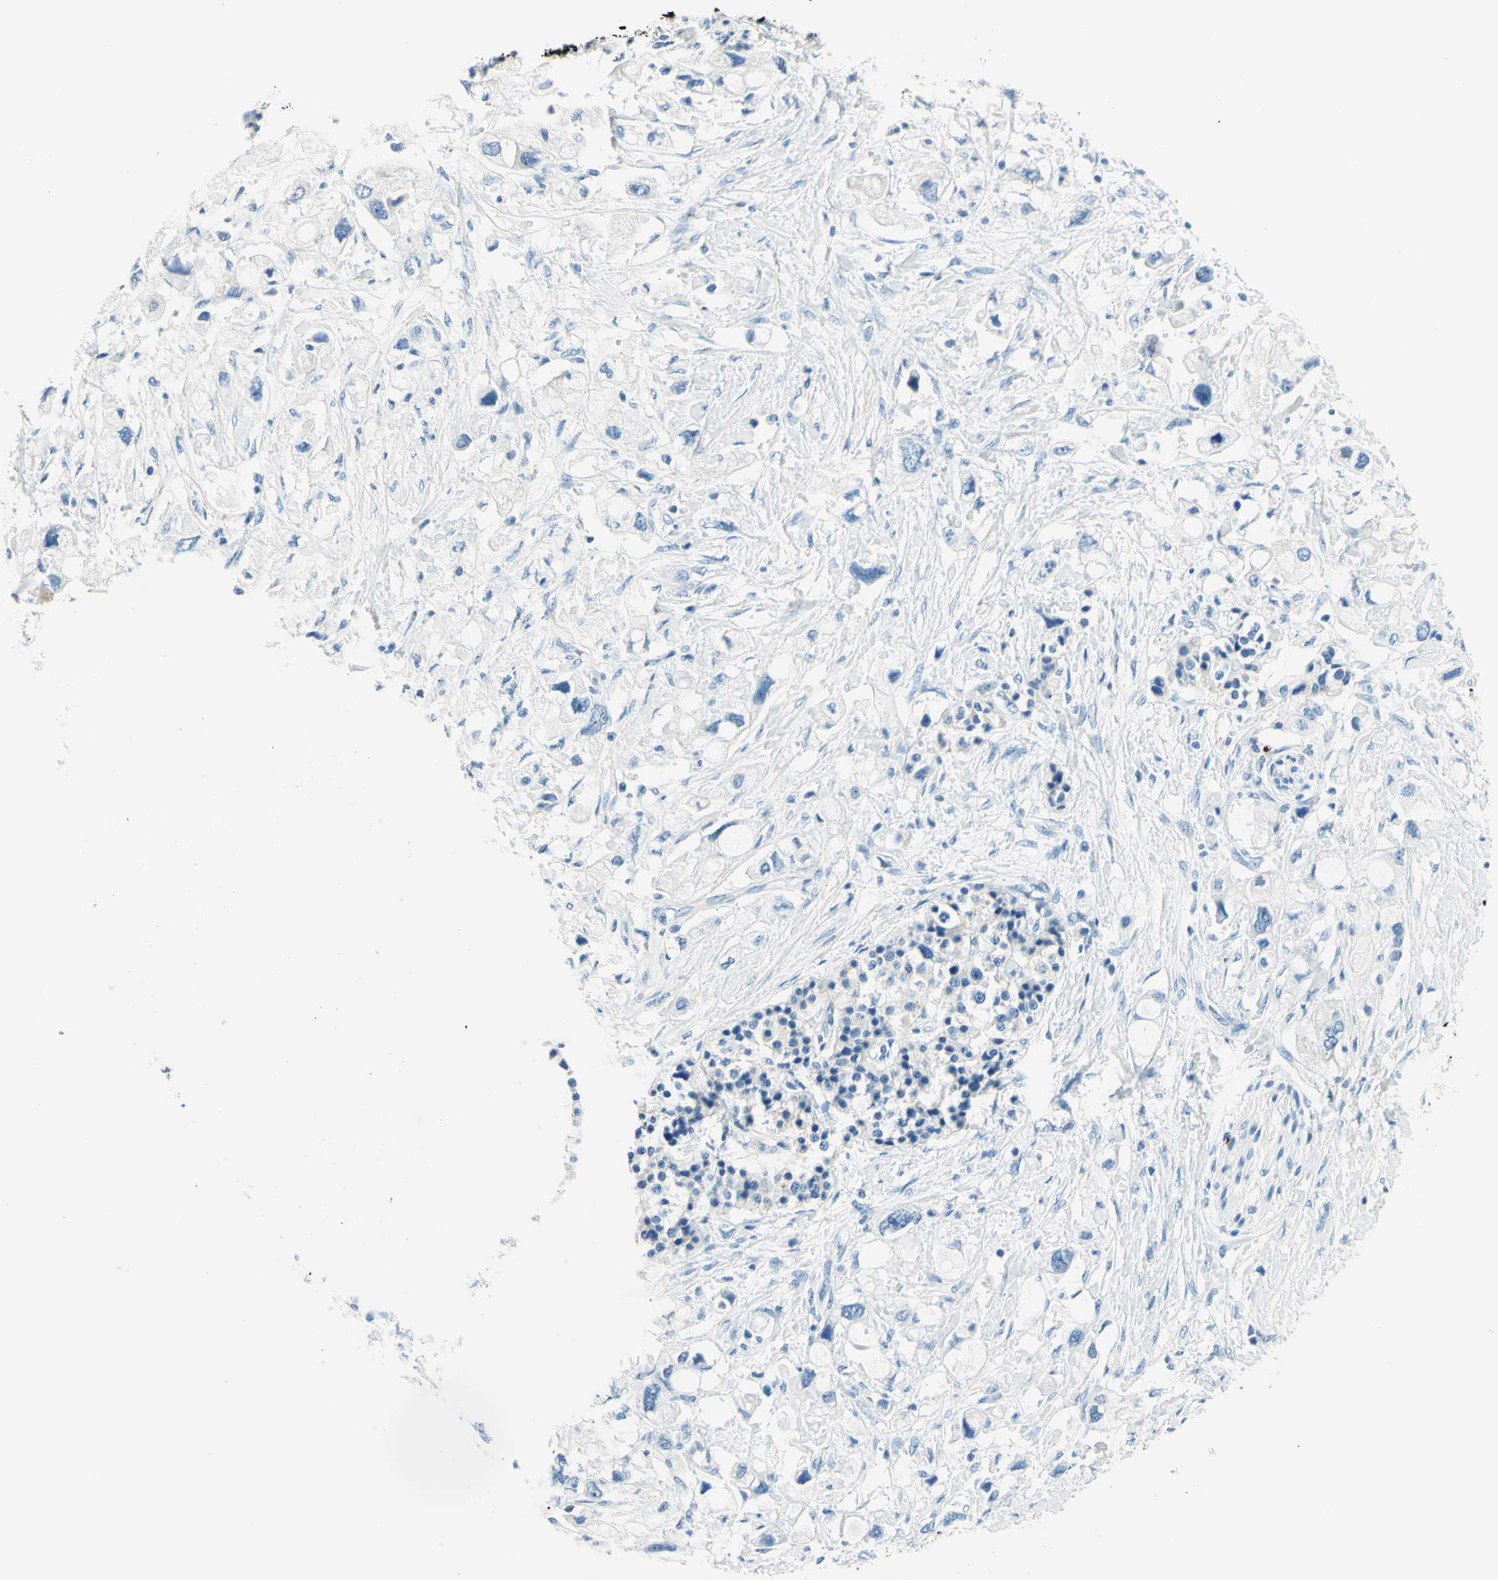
{"staining": {"intensity": "negative", "quantity": "none", "location": "none"}, "tissue": "pancreatic cancer", "cell_type": "Tumor cells", "image_type": "cancer", "snomed": [{"axis": "morphology", "description": "Adenocarcinoma, NOS"}, {"axis": "topography", "description": "Pancreas"}], "caption": "This is an immunohistochemistry (IHC) photomicrograph of human pancreatic cancer. There is no expression in tumor cells.", "gene": "CDH15", "patient": {"sex": "female", "age": 56}}